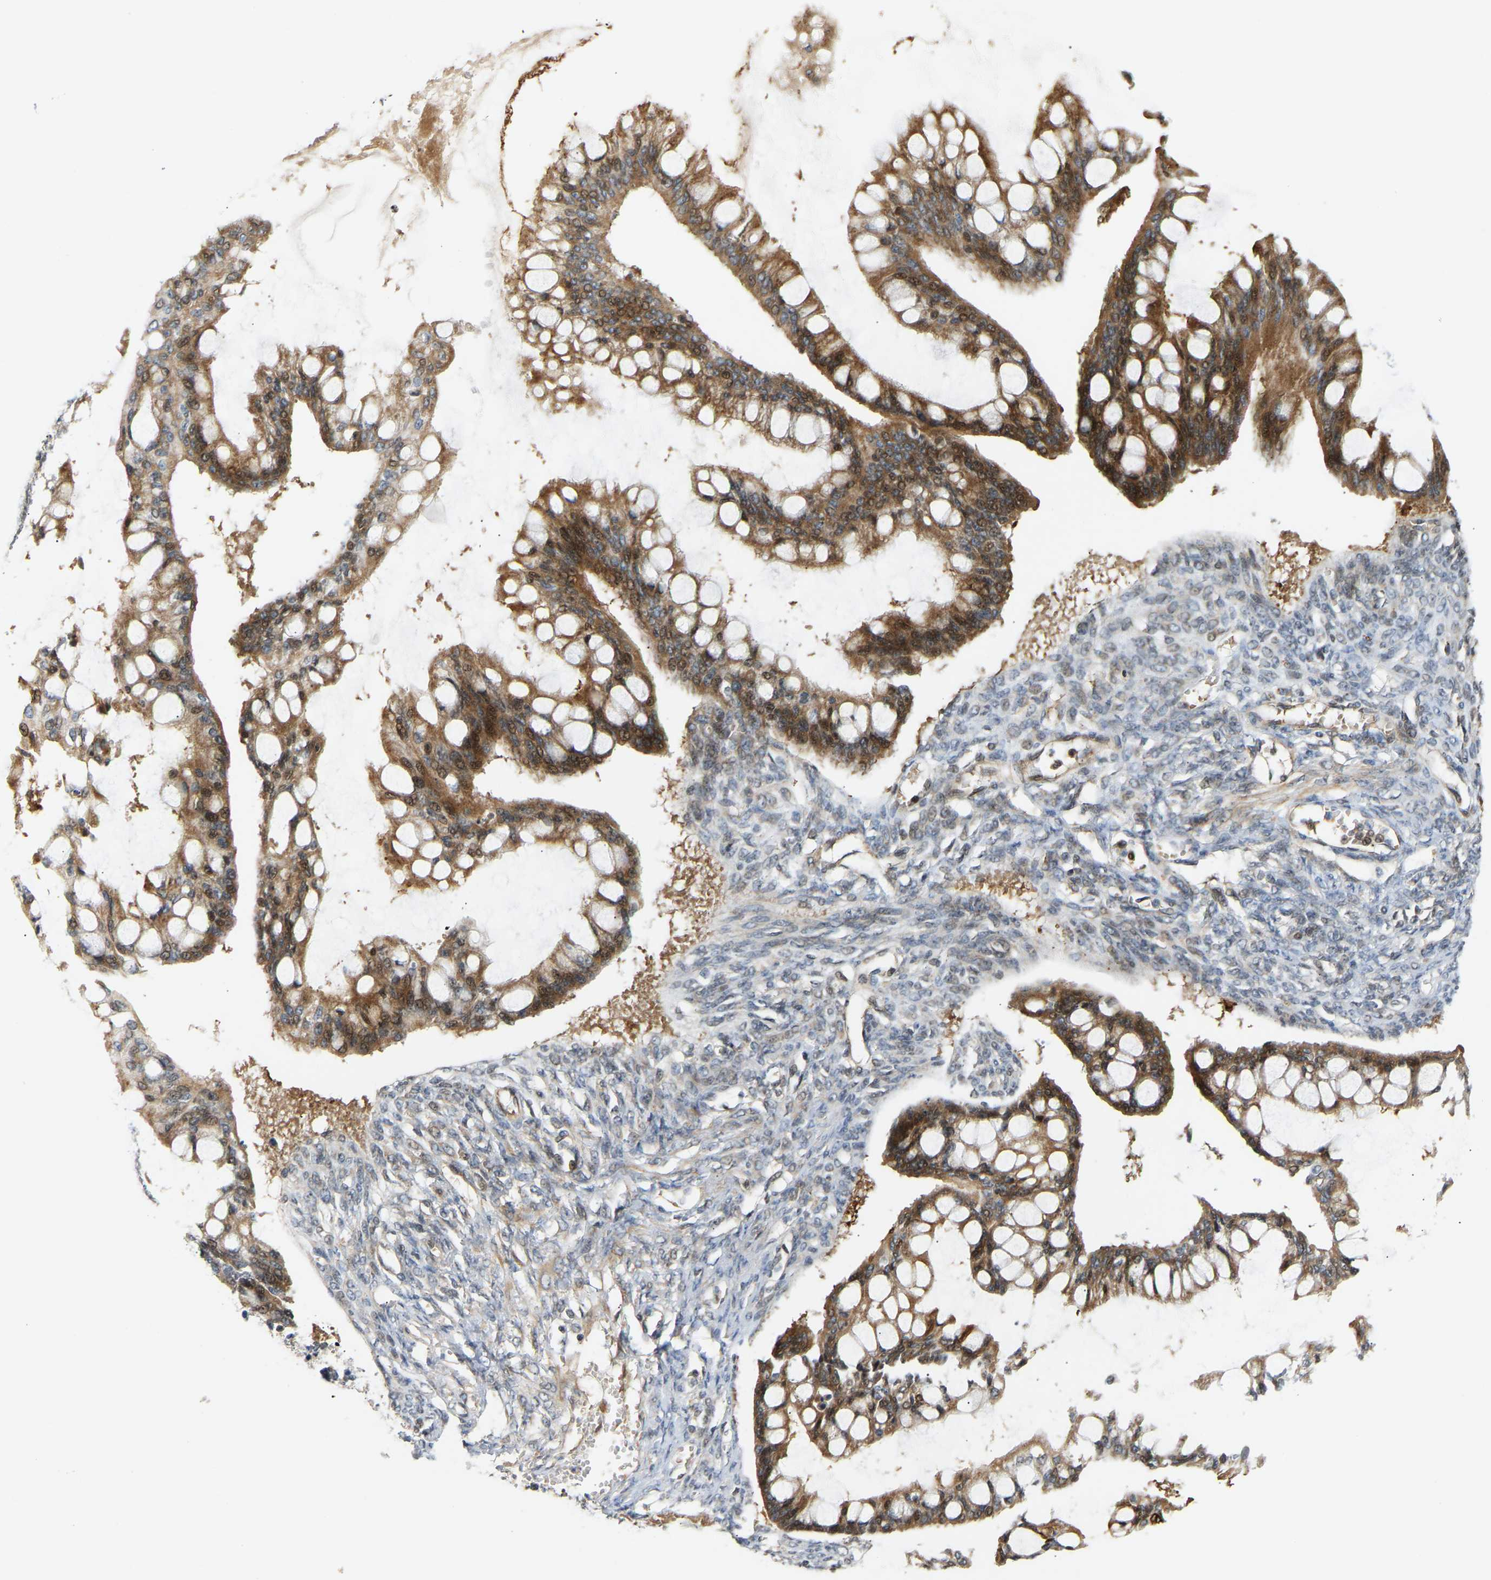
{"staining": {"intensity": "moderate", "quantity": ">75%", "location": "cytoplasmic/membranous,nuclear"}, "tissue": "ovarian cancer", "cell_type": "Tumor cells", "image_type": "cancer", "snomed": [{"axis": "morphology", "description": "Cystadenocarcinoma, mucinous, NOS"}, {"axis": "topography", "description": "Ovary"}], "caption": "Protein expression analysis of ovarian cancer demonstrates moderate cytoplasmic/membranous and nuclear expression in about >75% of tumor cells.", "gene": "POGLUT2", "patient": {"sex": "female", "age": 73}}